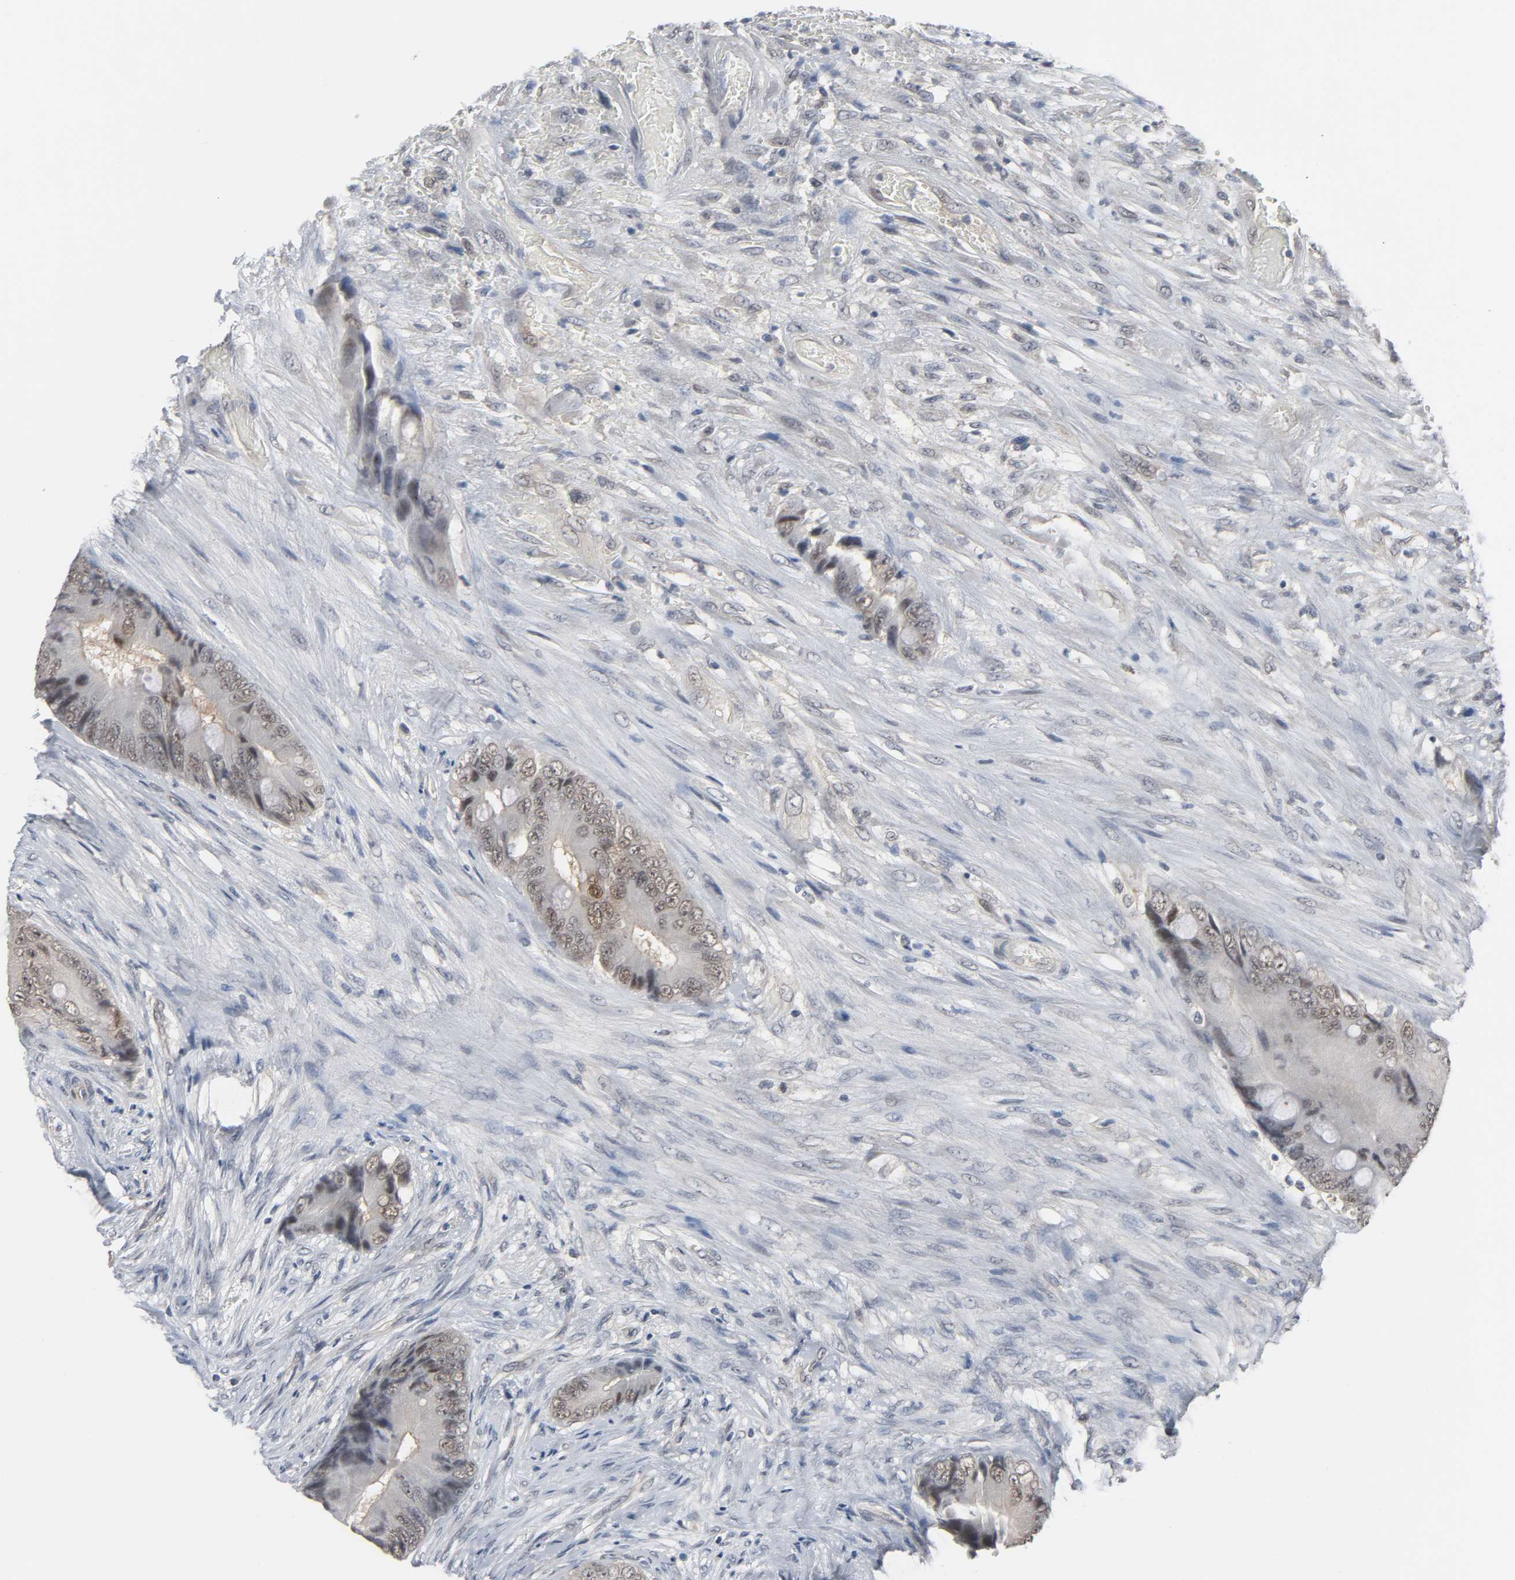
{"staining": {"intensity": "weak", "quantity": "25%-75%", "location": "cytoplasmic/membranous"}, "tissue": "colorectal cancer", "cell_type": "Tumor cells", "image_type": "cancer", "snomed": [{"axis": "morphology", "description": "Adenocarcinoma, NOS"}, {"axis": "topography", "description": "Rectum"}], "caption": "Immunohistochemistry (IHC) of colorectal adenocarcinoma shows low levels of weak cytoplasmic/membranous staining in about 25%-75% of tumor cells.", "gene": "ACSS2", "patient": {"sex": "female", "age": 77}}